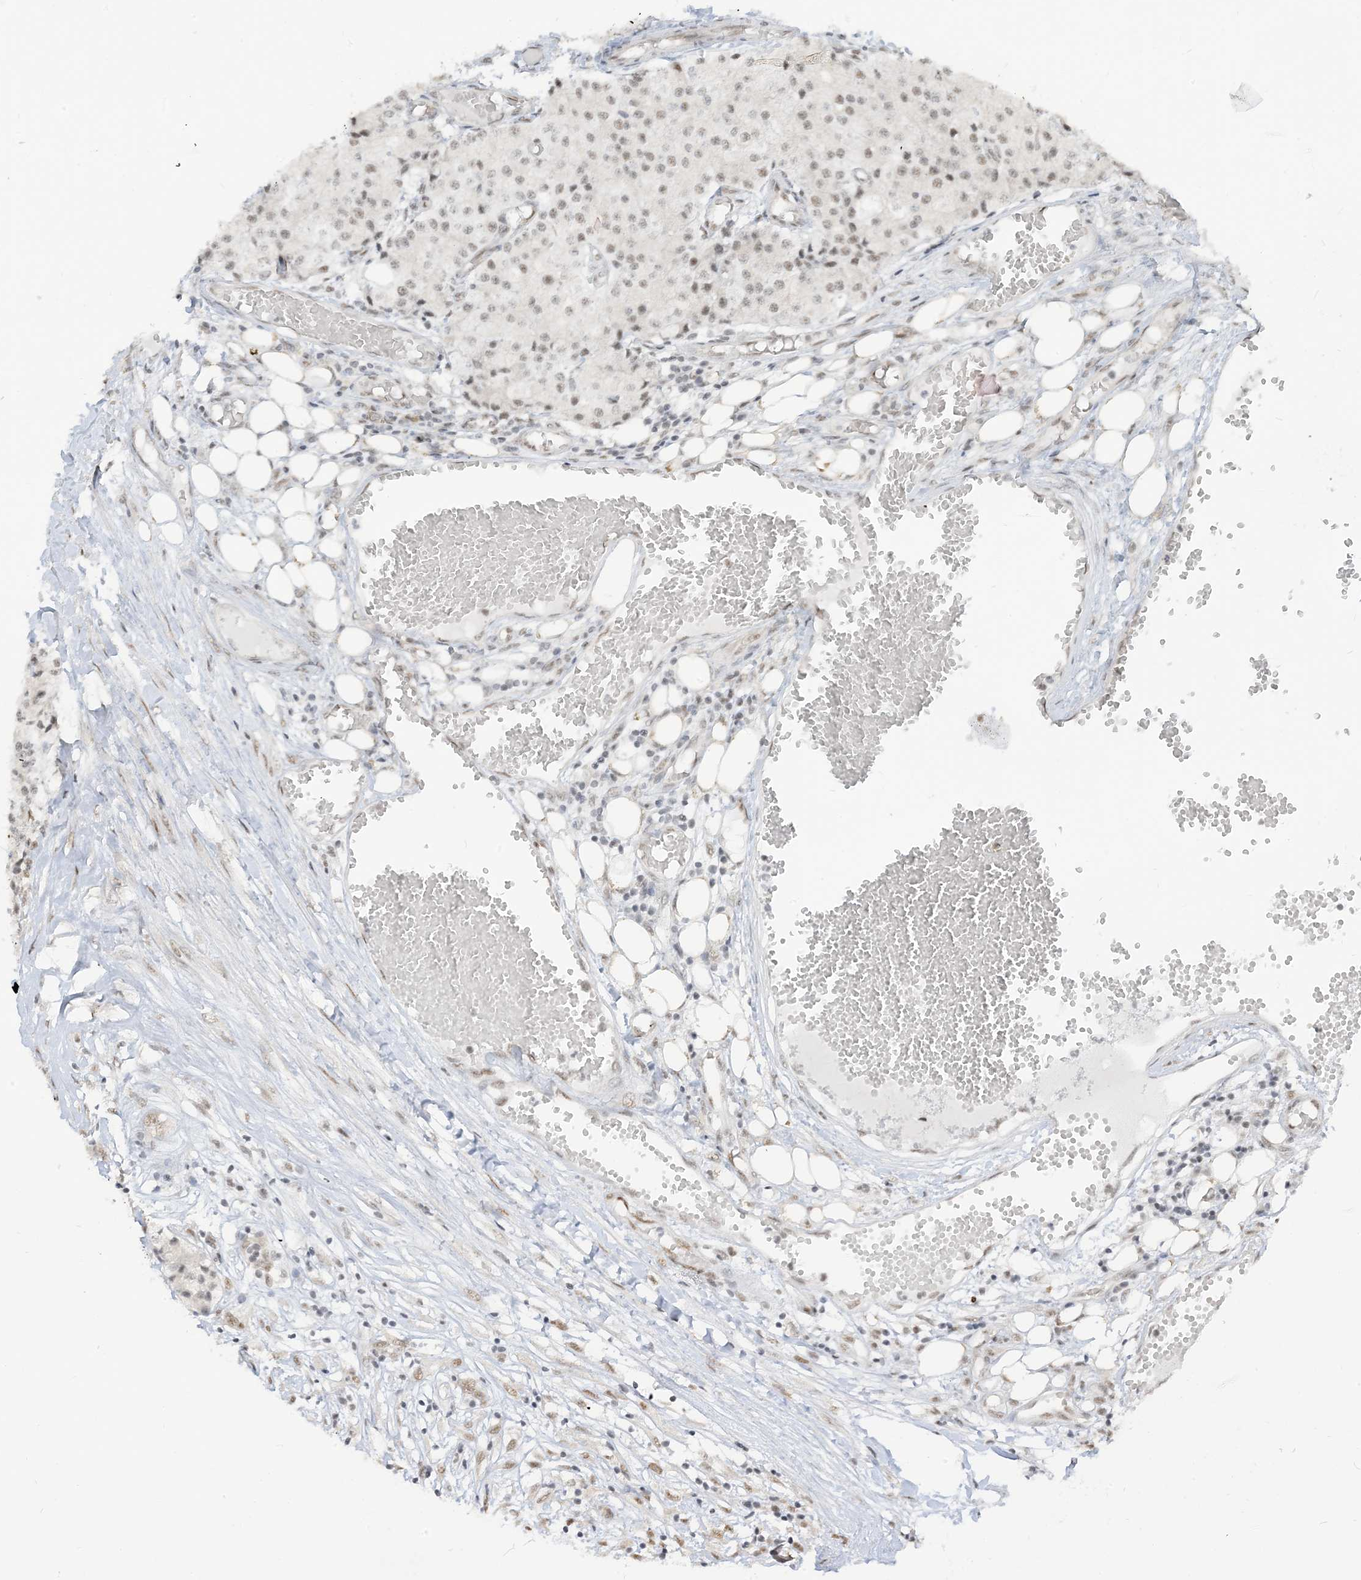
{"staining": {"intensity": "weak", "quantity": ">75%", "location": "nuclear"}, "tissue": "carcinoid", "cell_type": "Tumor cells", "image_type": "cancer", "snomed": [{"axis": "morphology", "description": "Carcinoid, malignant, NOS"}, {"axis": "topography", "description": "Colon"}], "caption": "Immunohistochemistry histopathology image of neoplastic tissue: human carcinoid stained using immunohistochemistry reveals low levels of weak protein expression localized specifically in the nuclear of tumor cells, appearing as a nuclear brown color.", "gene": "ARGLU1", "patient": {"sex": "female", "age": 52}}